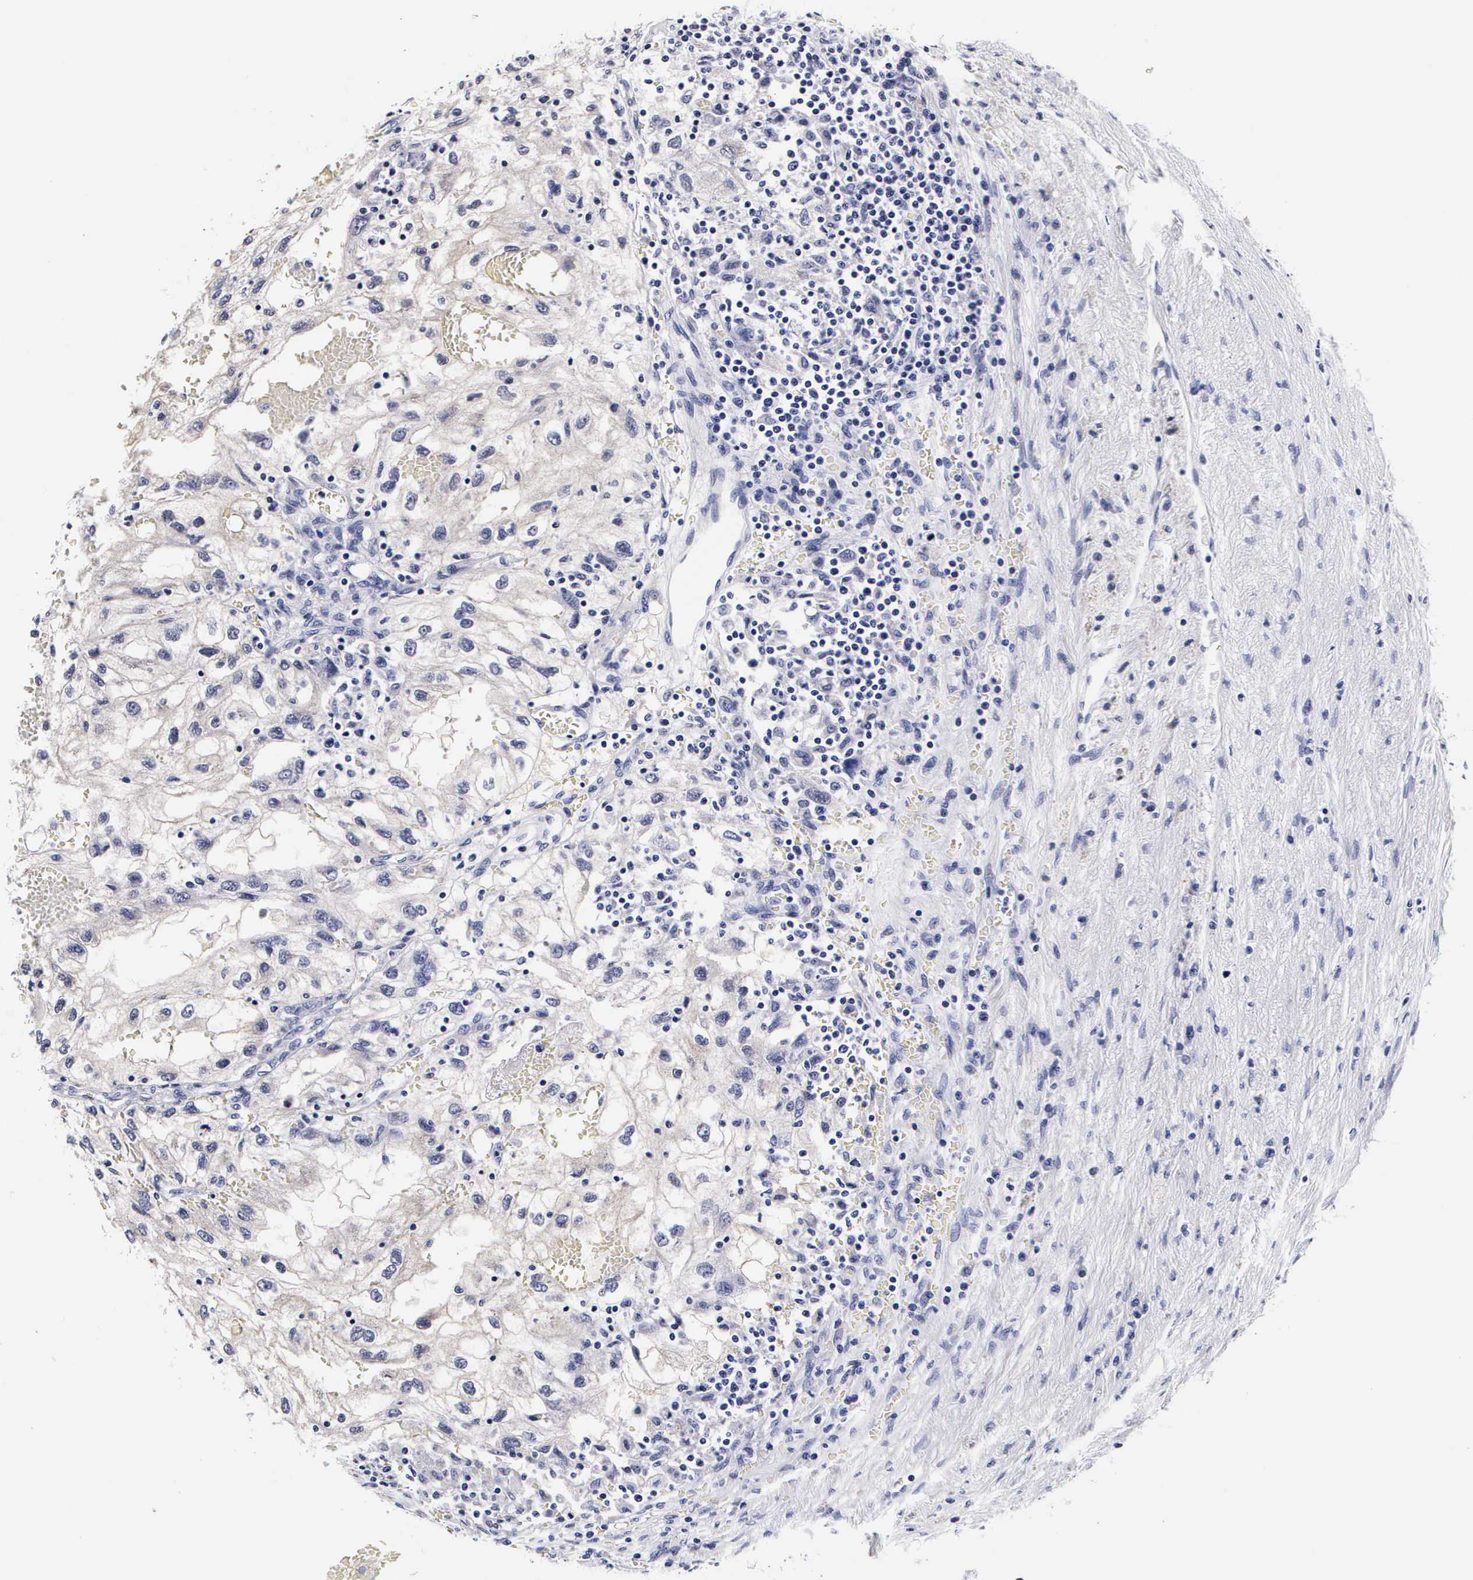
{"staining": {"intensity": "negative", "quantity": "none", "location": "none"}, "tissue": "renal cancer", "cell_type": "Tumor cells", "image_type": "cancer", "snomed": [{"axis": "morphology", "description": "Normal tissue, NOS"}, {"axis": "morphology", "description": "Adenocarcinoma, NOS"}, {"axis": "topography", "description": "Kidney"}], "caption": "The image exhibits no significant positivity in tumor cells of renal cancer (adenocarcinoma).", "gene": "RNASE6", "patient": {"sex": "male", "age": 71}}